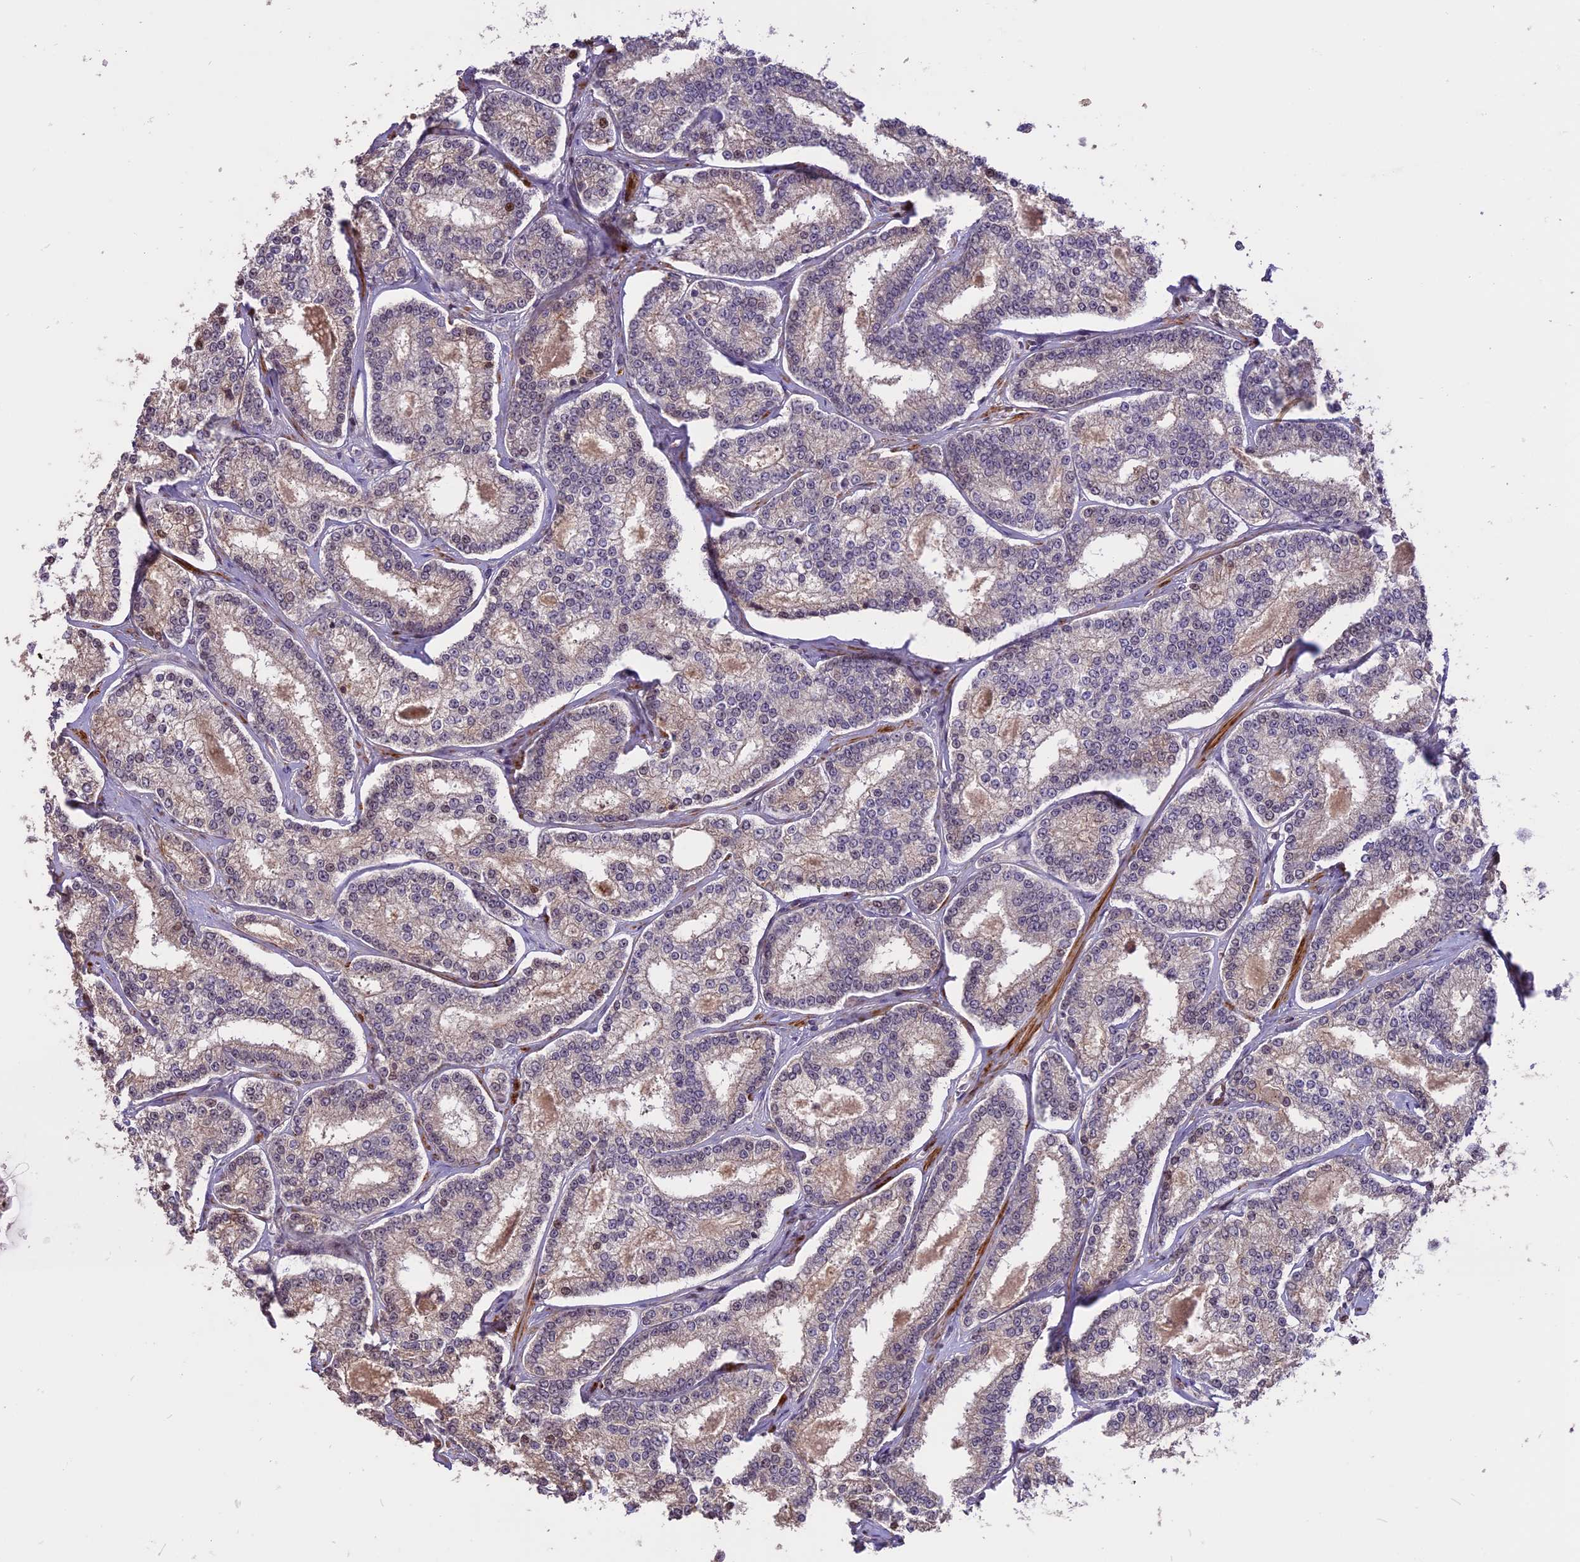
{"staining": {"intensity": "weak", "quantity": "<25%", "location": "nuclear"}, "tissue": "prostate cancer", "cell_type": "Tumor cells", "image_type": "cancer", "snomed": [{"axis": "morphology", "description": "Normal tissue, NOS"}, {"axis": "morphology", "description": "Adenocarcinoma, High grade"}, {"axis": "topography", "description": "Prostate"}], "caption": "High power microscopy photomicrograph of an immunohistochemistry photomicrograph of prostate cancer, revealing no significant positivity in tumor cells.", "gene": "ENHO", "patient": {"sex": "male", "age": 83}}